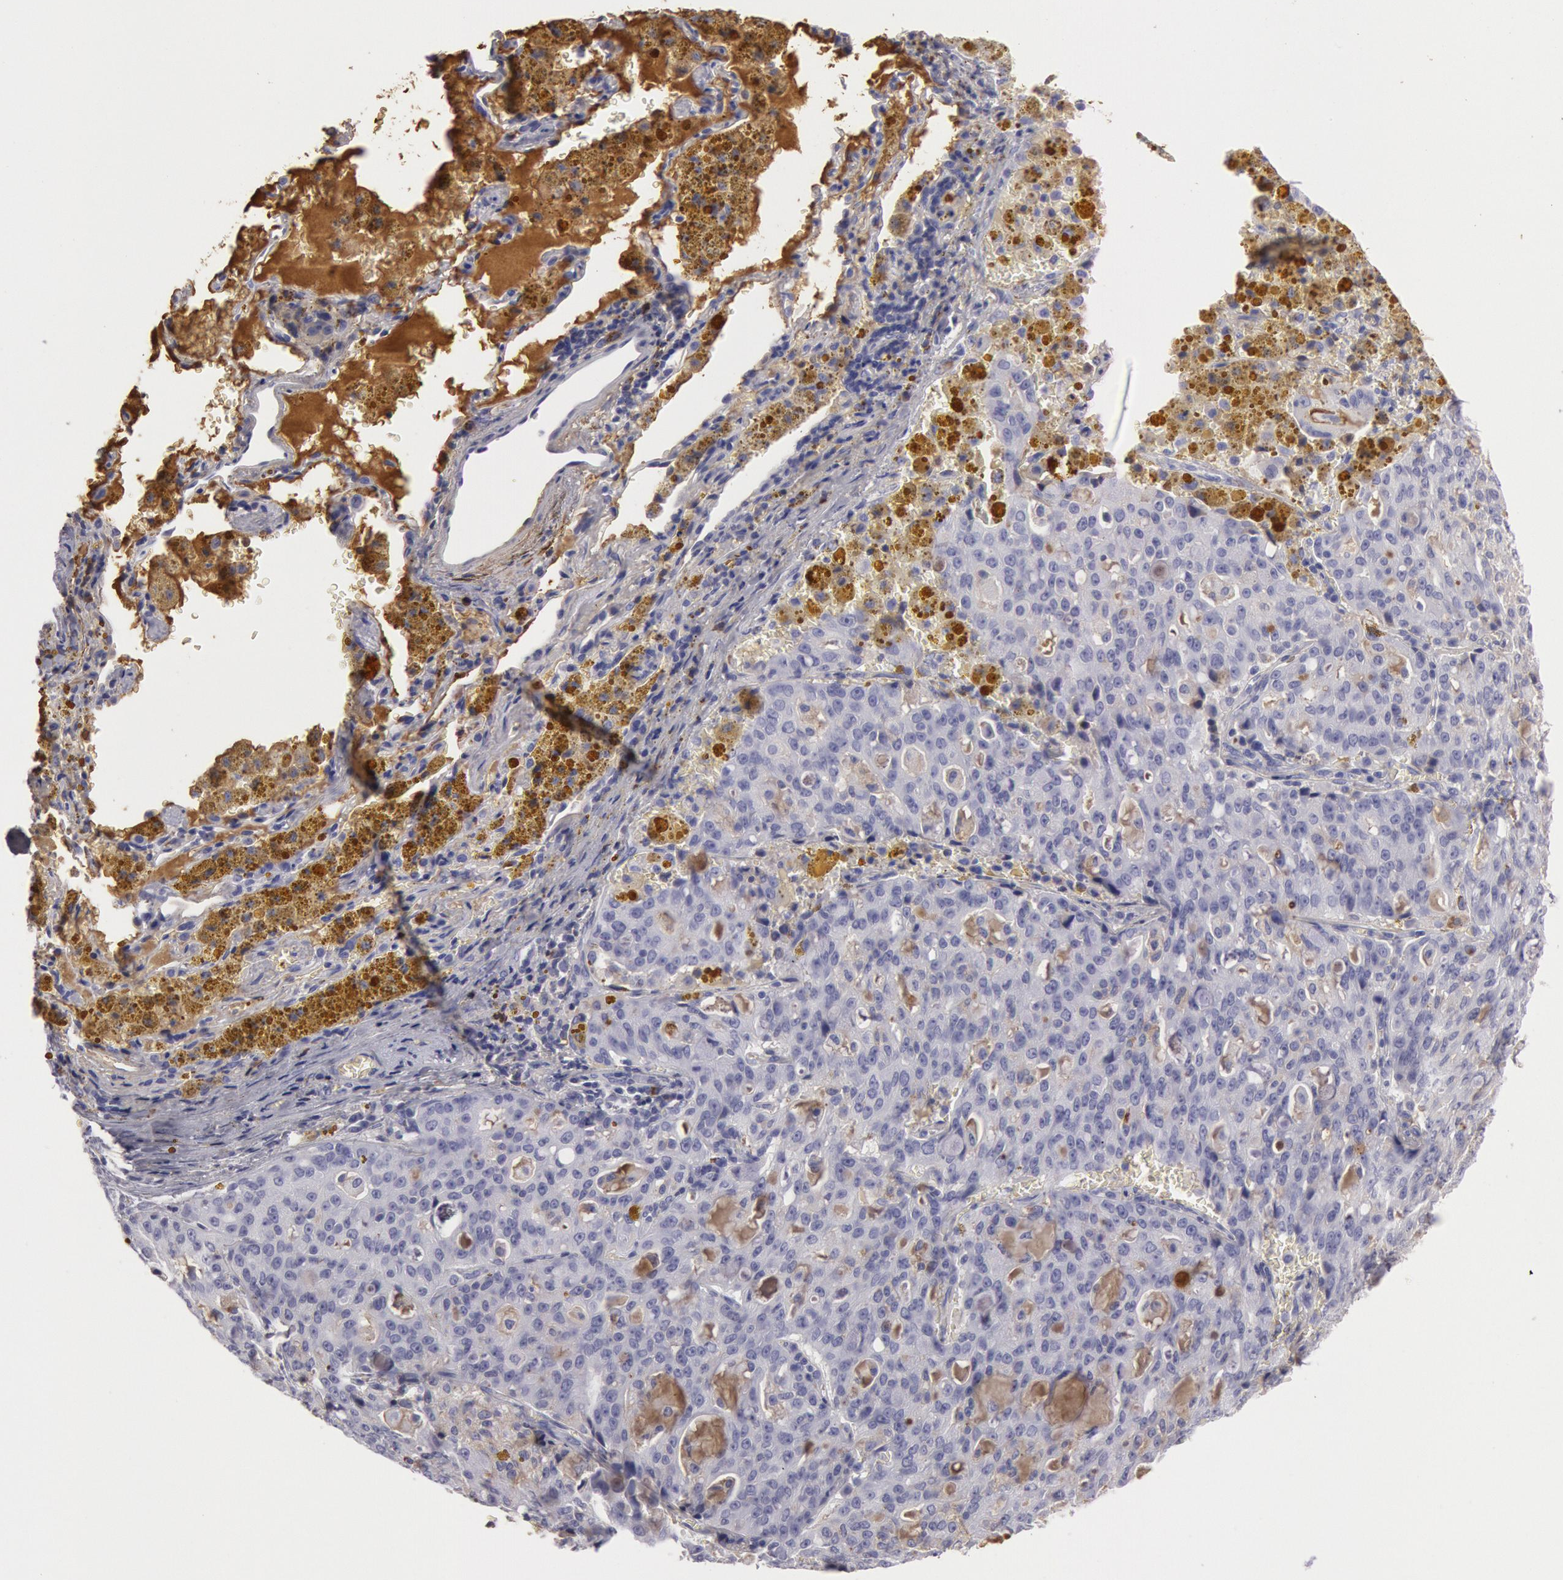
{"staining": {"intensity": "weak", "quantity": "<25%", "location": "cytoplasmic/membranous"}, "tissue": "lung cancer", "cell_type": "Tumor cells", "image_type": "cancer", "snomed": [{"axis": "morphology", "description": "Adenocarcinoma, NOS"}, {"axis": "topography", "description": "Lung"}], "caption": "This is an immunohistochemistry (IHC) histopathology image of human lung cancer (adenocarcinoma). There is no expression in tumor cells.", "gene": "IGHG1", "patient": {"sex": "female", "age": 44}}